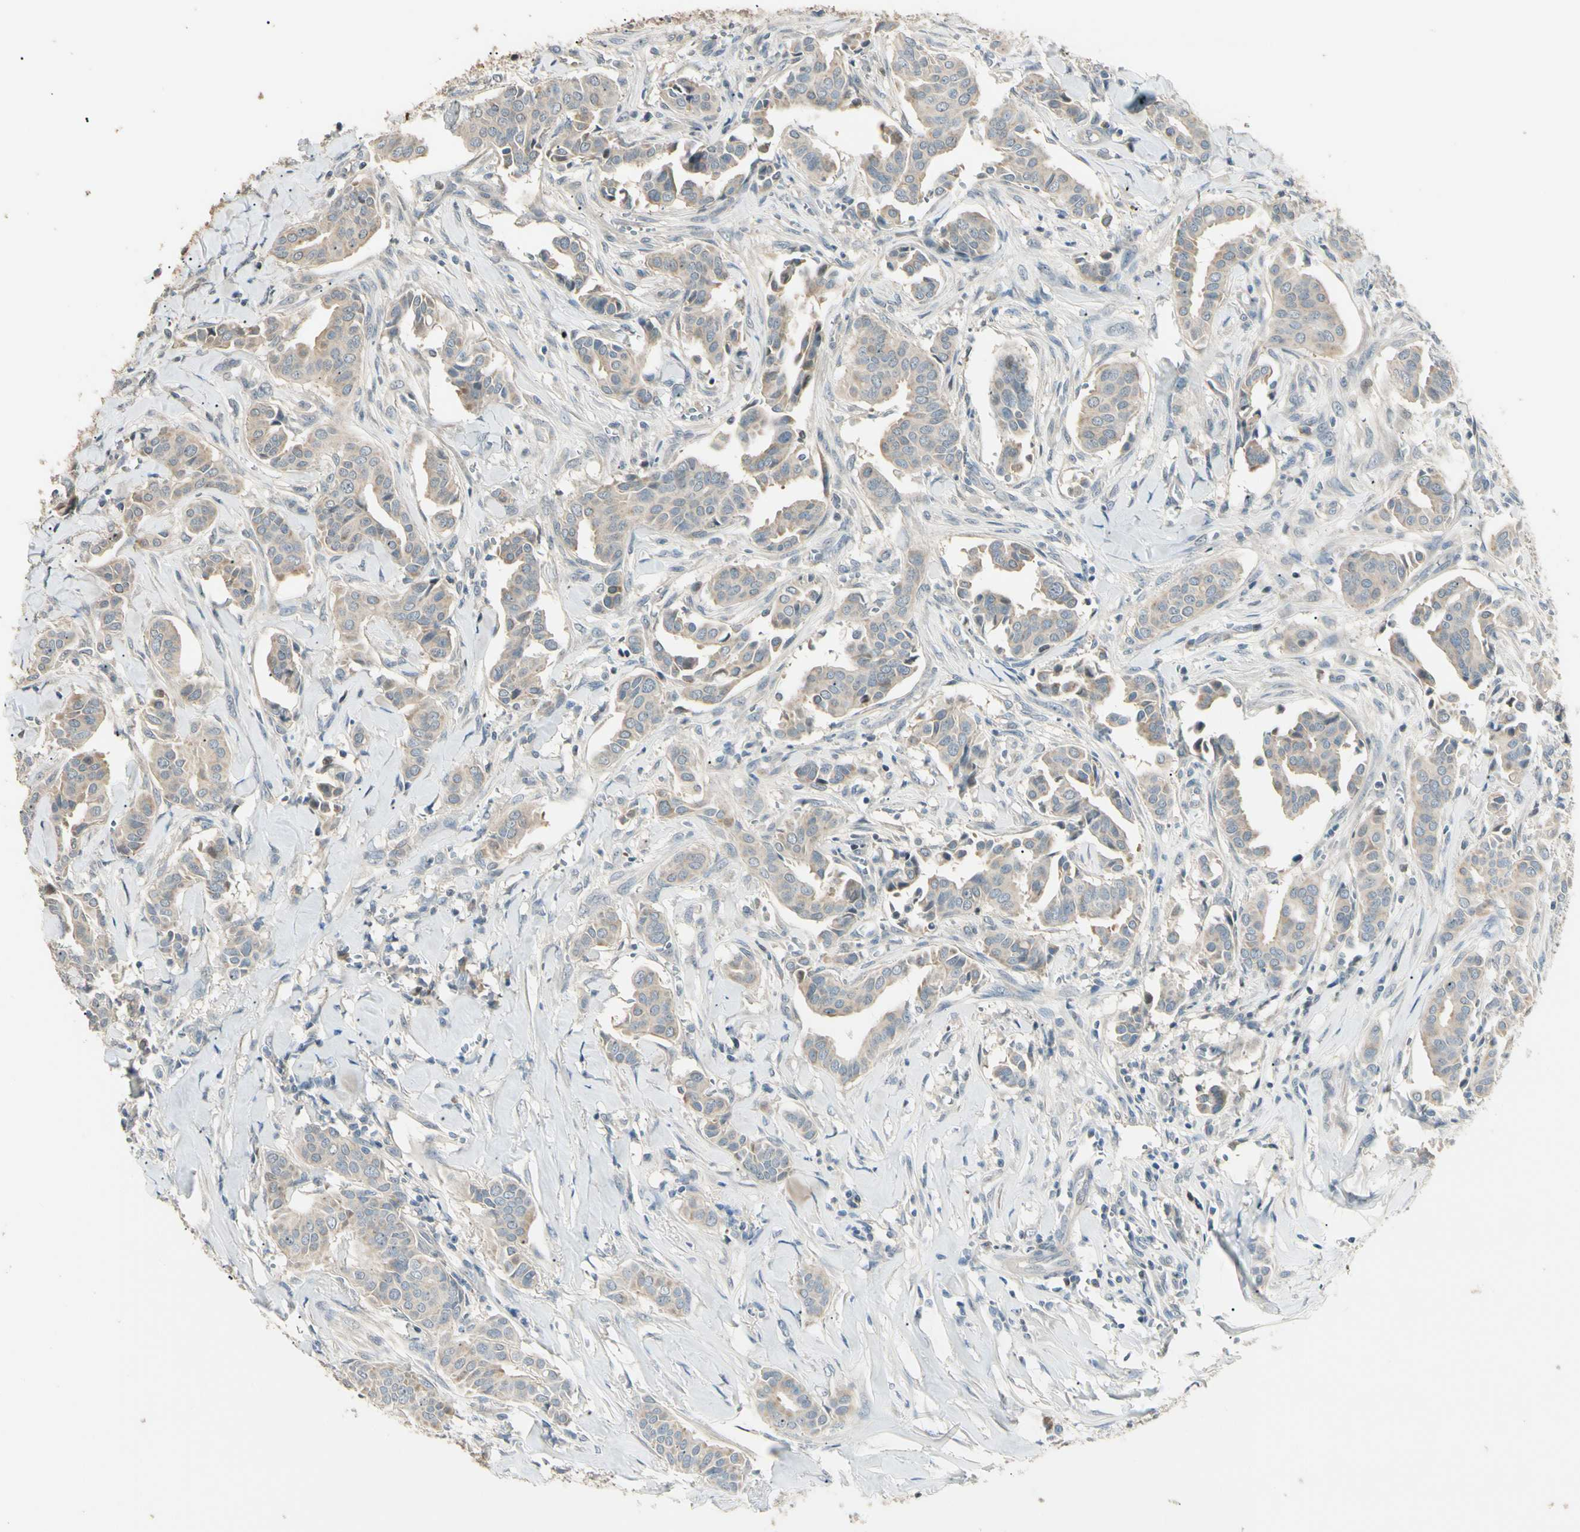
{"staining": {"intensity": "weak", "quantity": "25%-75%", "location": "cytoplasmic/membranous"}, "tissue": "head and neck cancer", "cell_type": "Tumor cells", "image_type": "cancer", "snomed": [{"axis": "morphology", "description": "Adenocarcinoma, NOS"}, {"axis": "topography", "description": "Salivary gland"}, {"axis": "topography", "description": "Head-Neck"}], "caption": "An immunohistochemistry (IHC) photomicrograph of tumor tissue is shown. Protein staining in brown shows weak cytoplasmic/membranous positivity in head and neck adenocarcinoma within tumor cells.", "gene": "GNE", "patient": {"sex": "female", "age": 59}}